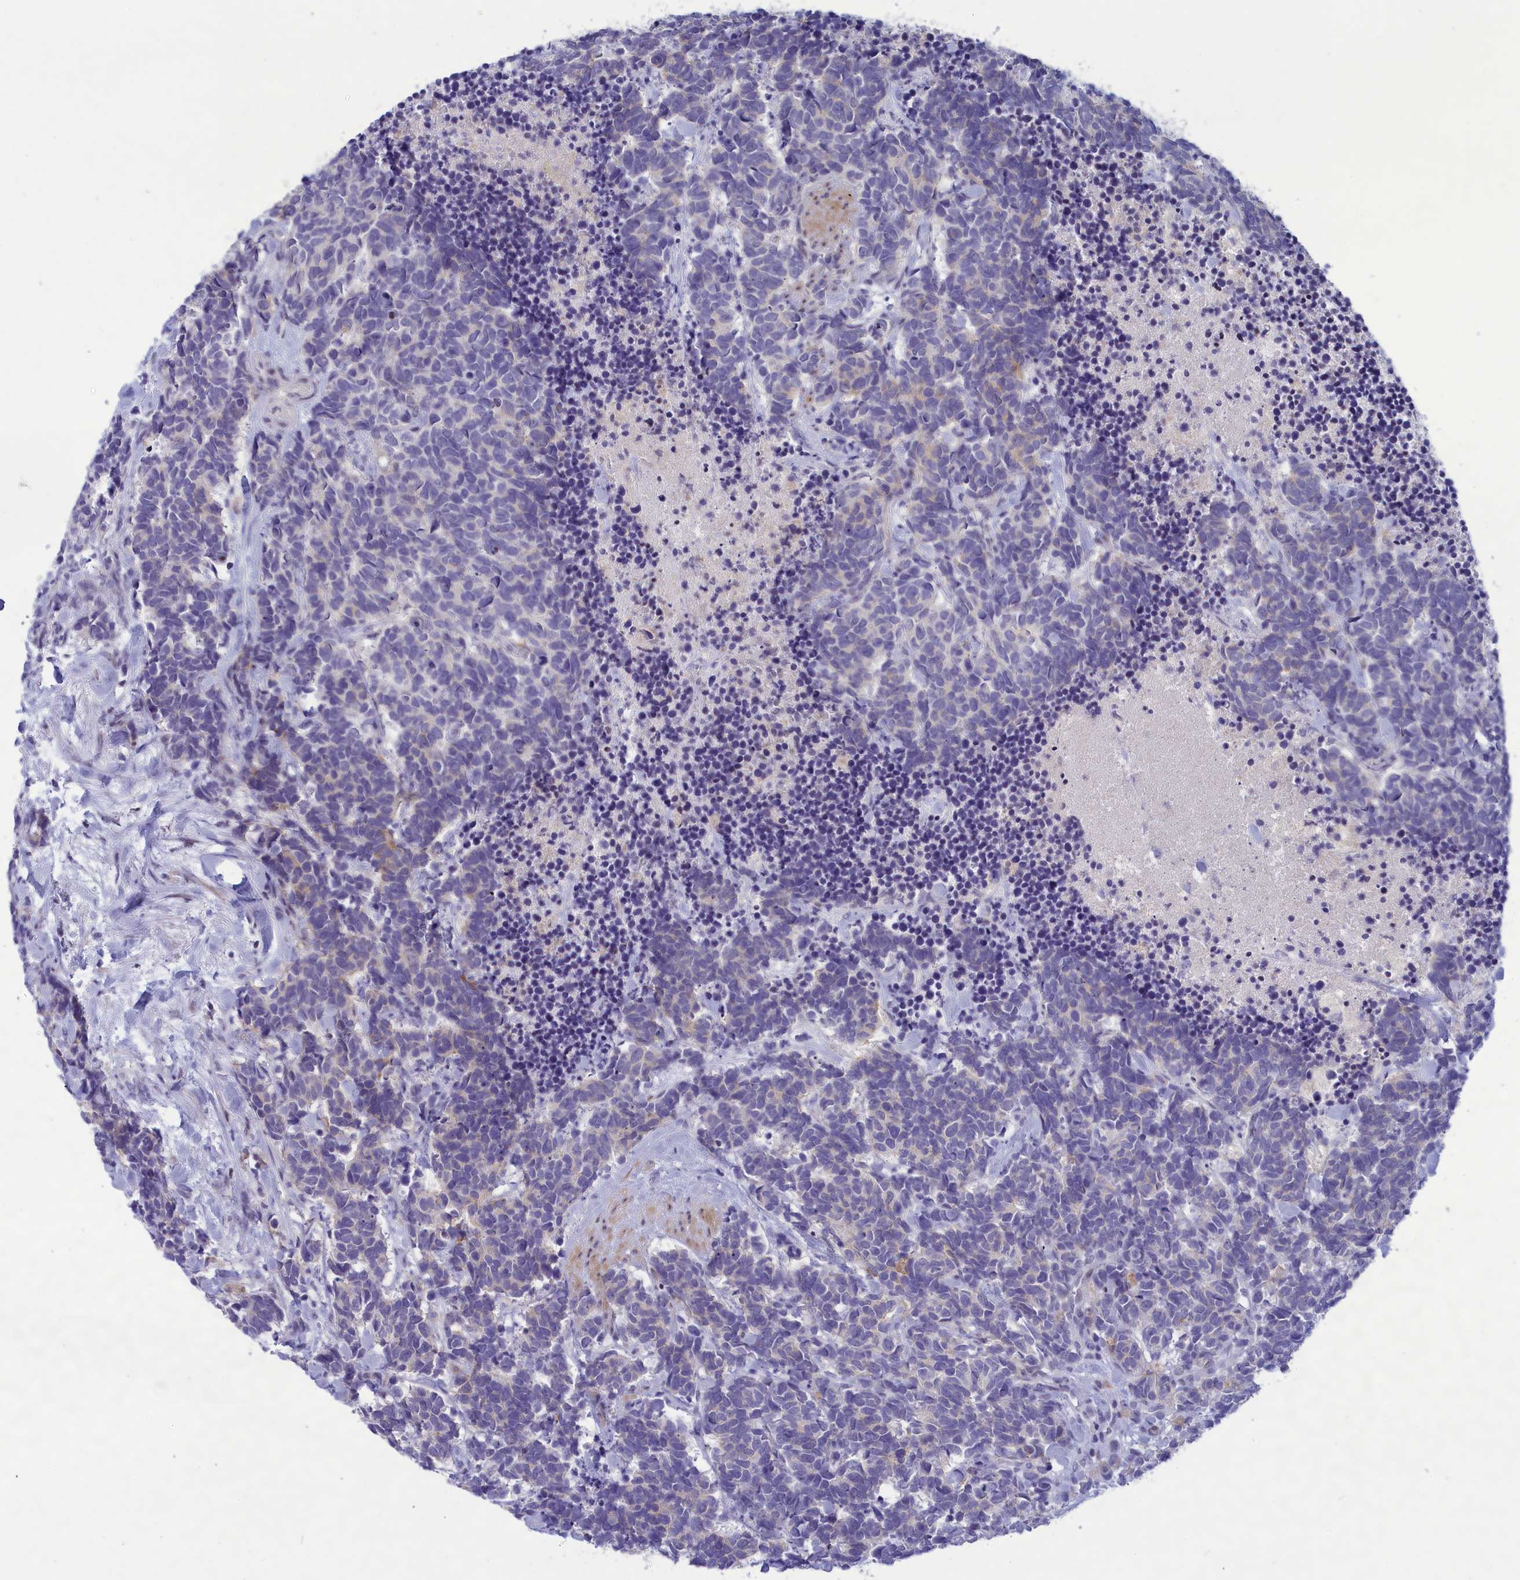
{"staining": {"intensity": "negative", "quantity": "none", "location": "none"}, "tissue": "carcinoid", "cell_type": "Tumor cells", "image_type": "cancer", "snomed": [{"axis": "morphology", "description": "Carcinoma, NOS"}, {"axis": "morphology", "description": "Carcinoid, malignant, NOS"}, {"axis": "topography", "description": "Prostate"}], "caption": "IHC of carcinoid reveals no staining in tumor cells.", "gene": "CORO2A", "patient": {"sex": "male", "age": 57}}